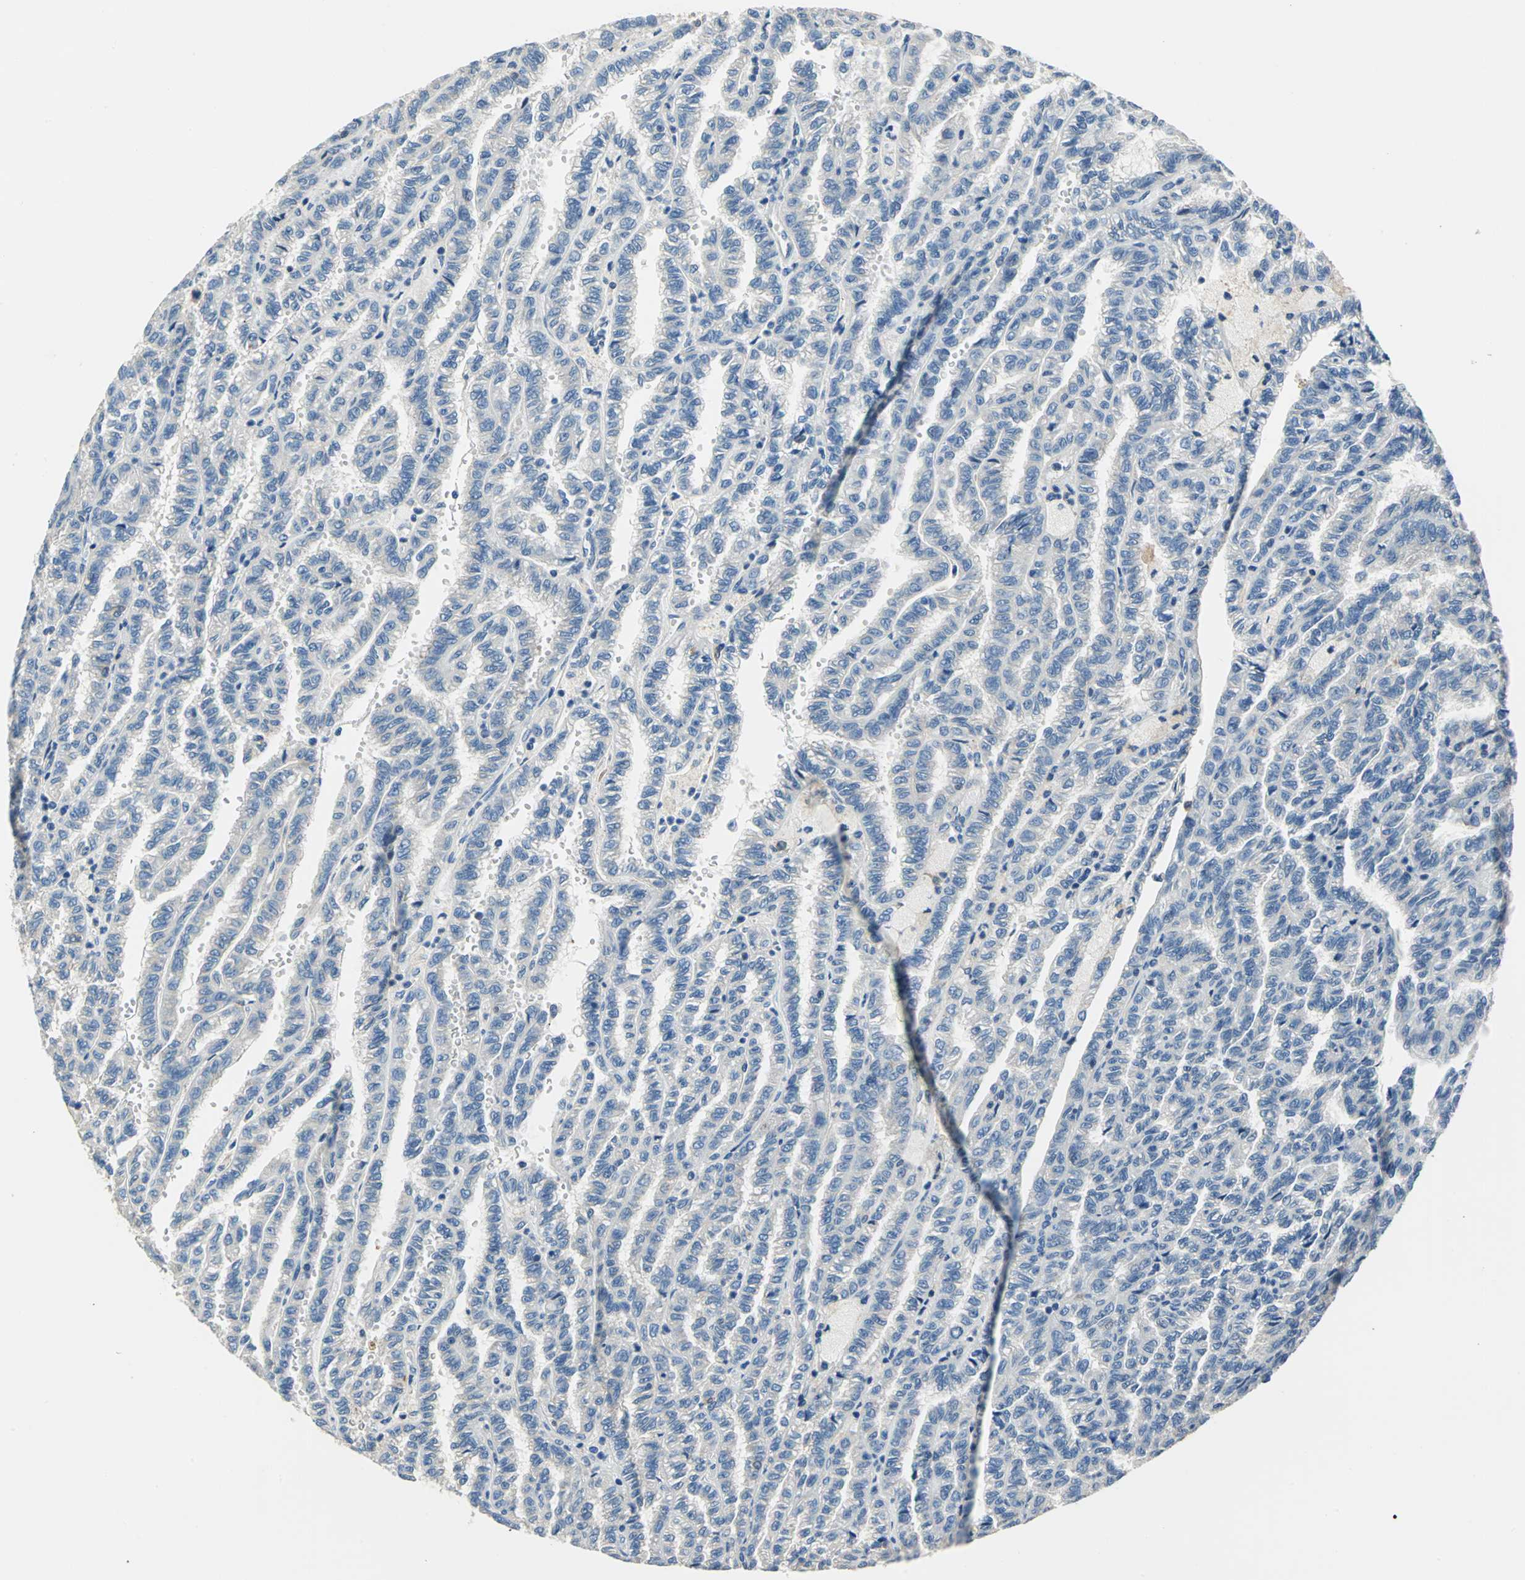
{"staining": {"intensity": "negative", "quantity": "none", "location": "none"}, "tissue": "renal cancer", "cell_type": "Tumor cells", "image_type": "cancer", "snomed": [{"axis": "morphology", "description": "Inflammation, NOS"}, {"axis": "morphology", "description": "Adenocarcinoma, NOS"}, {"axis": "topography", "description": "Kidney"}], "caption": "Histopathology image shows no significant protein positivity in tumor cells of adenocarcinoma (renal). (DAB immunohistochemistry visualized using brightfield microscopy, high magnification).", "gene": "DDX3Y", "patient": {"sex": "male", "age": 68}}